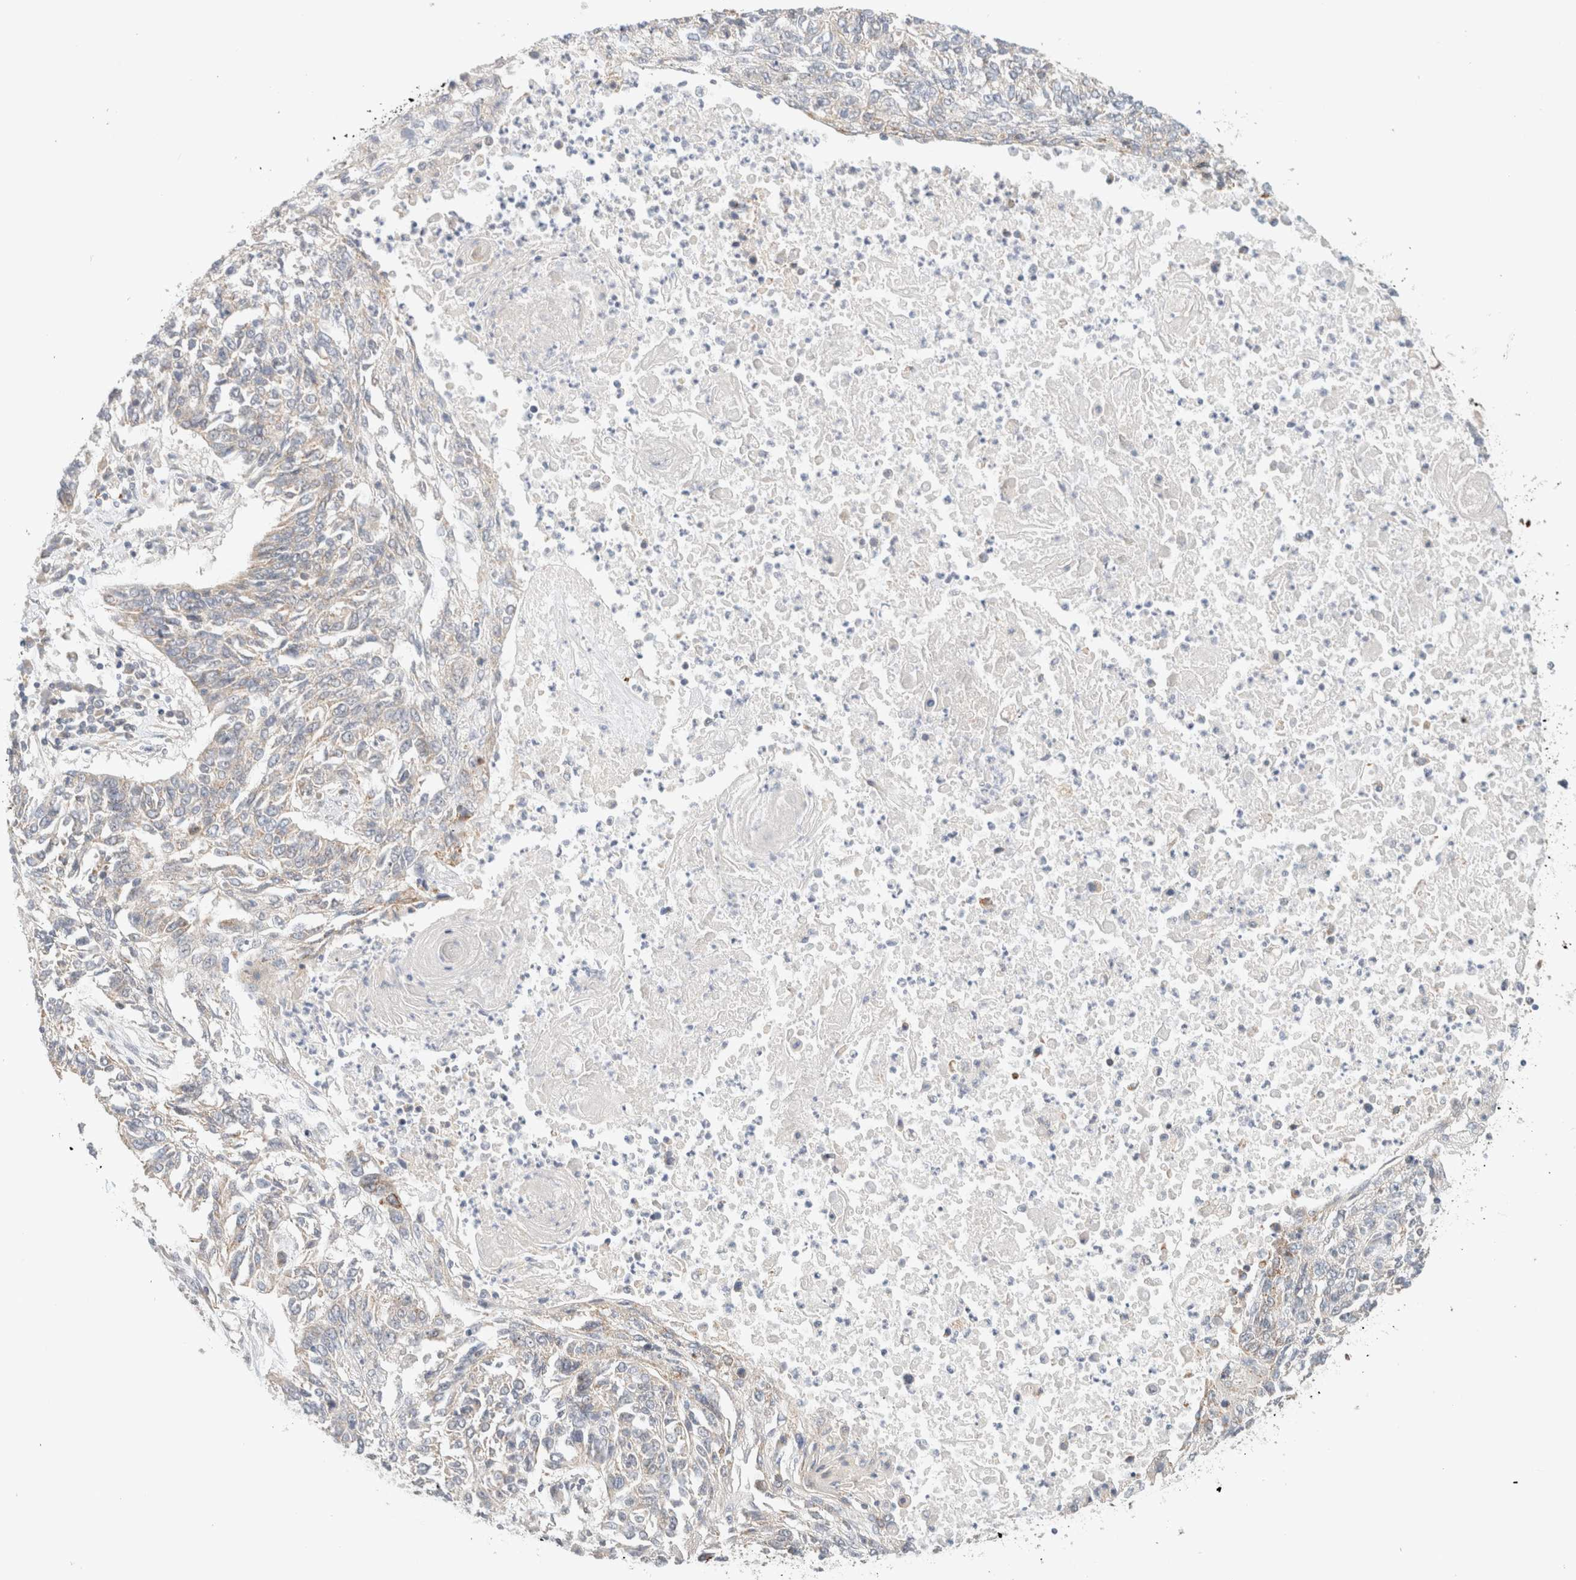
{"staining": {"intensity": "weak", "quantity": "<25%", "location": "cytoplasmic/membranous"}, "tissue": "lung cancer", "cell_type": "Tumor cells", "image_type": "cancer", "snomed": [{"axis": "morphology", "description": "Normal tissue, NOS"}, {"axis": "morphology", "description": "Squamous cell carcinoma, NOS"}, {"axis": "topography", "description": "Cartilage tissue"}, {"axis": "topography", "description": "Bronchus"}, {"axis": "topography", "description": "Lung"}], "caption": "Tumor cells show no significant staining in lung squamous cell carcinoma.", "gene": "MRM3", "patient": {"sex": "female", "age": 49}}